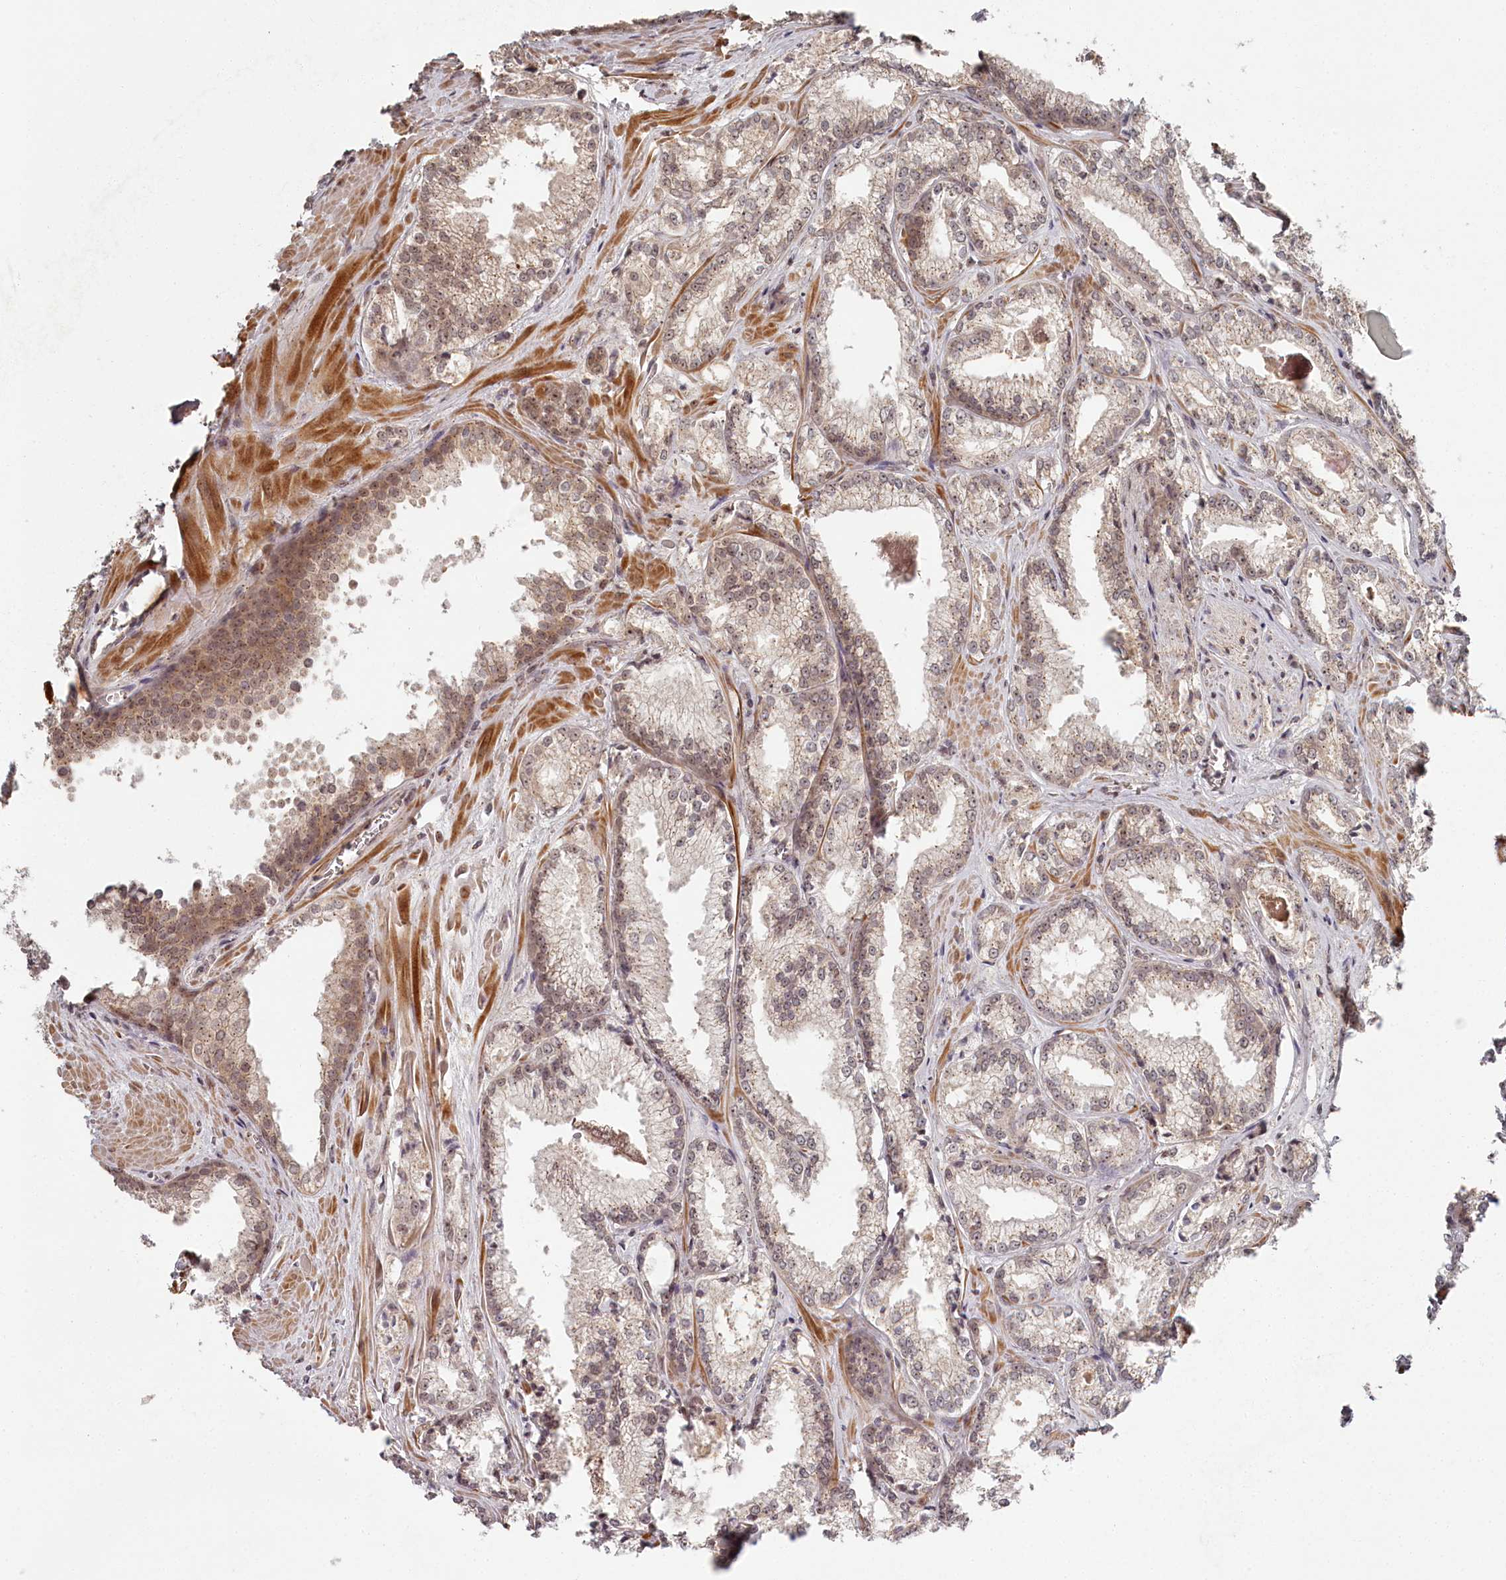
{"staining": {"intensity": "weak", "quantity": "25%-75%", "location": "cytoplasmic/membranous,nuclear"}, "tissue": "prostate cancer", "cell_type": "Tumor cells", "image_type": "cancer", "snomed": [{"axis": "morphology", "description": "Adenocarcinoma, Low grade"}, {"axis": "topography", "description": "Prostate"}], "caption": "Prostate cancer (adenocarcinoma (low-grade)) stained with DAB (3,3'-diaminobenzidine) immunohistochemistry exhibits low levels of weak cytoplasmic/membranous and nuclear expression in approximately 25%-75% of tumor cells.", "gene": "EXOSC1", "patient": {"sex": "male", "age": 47}}